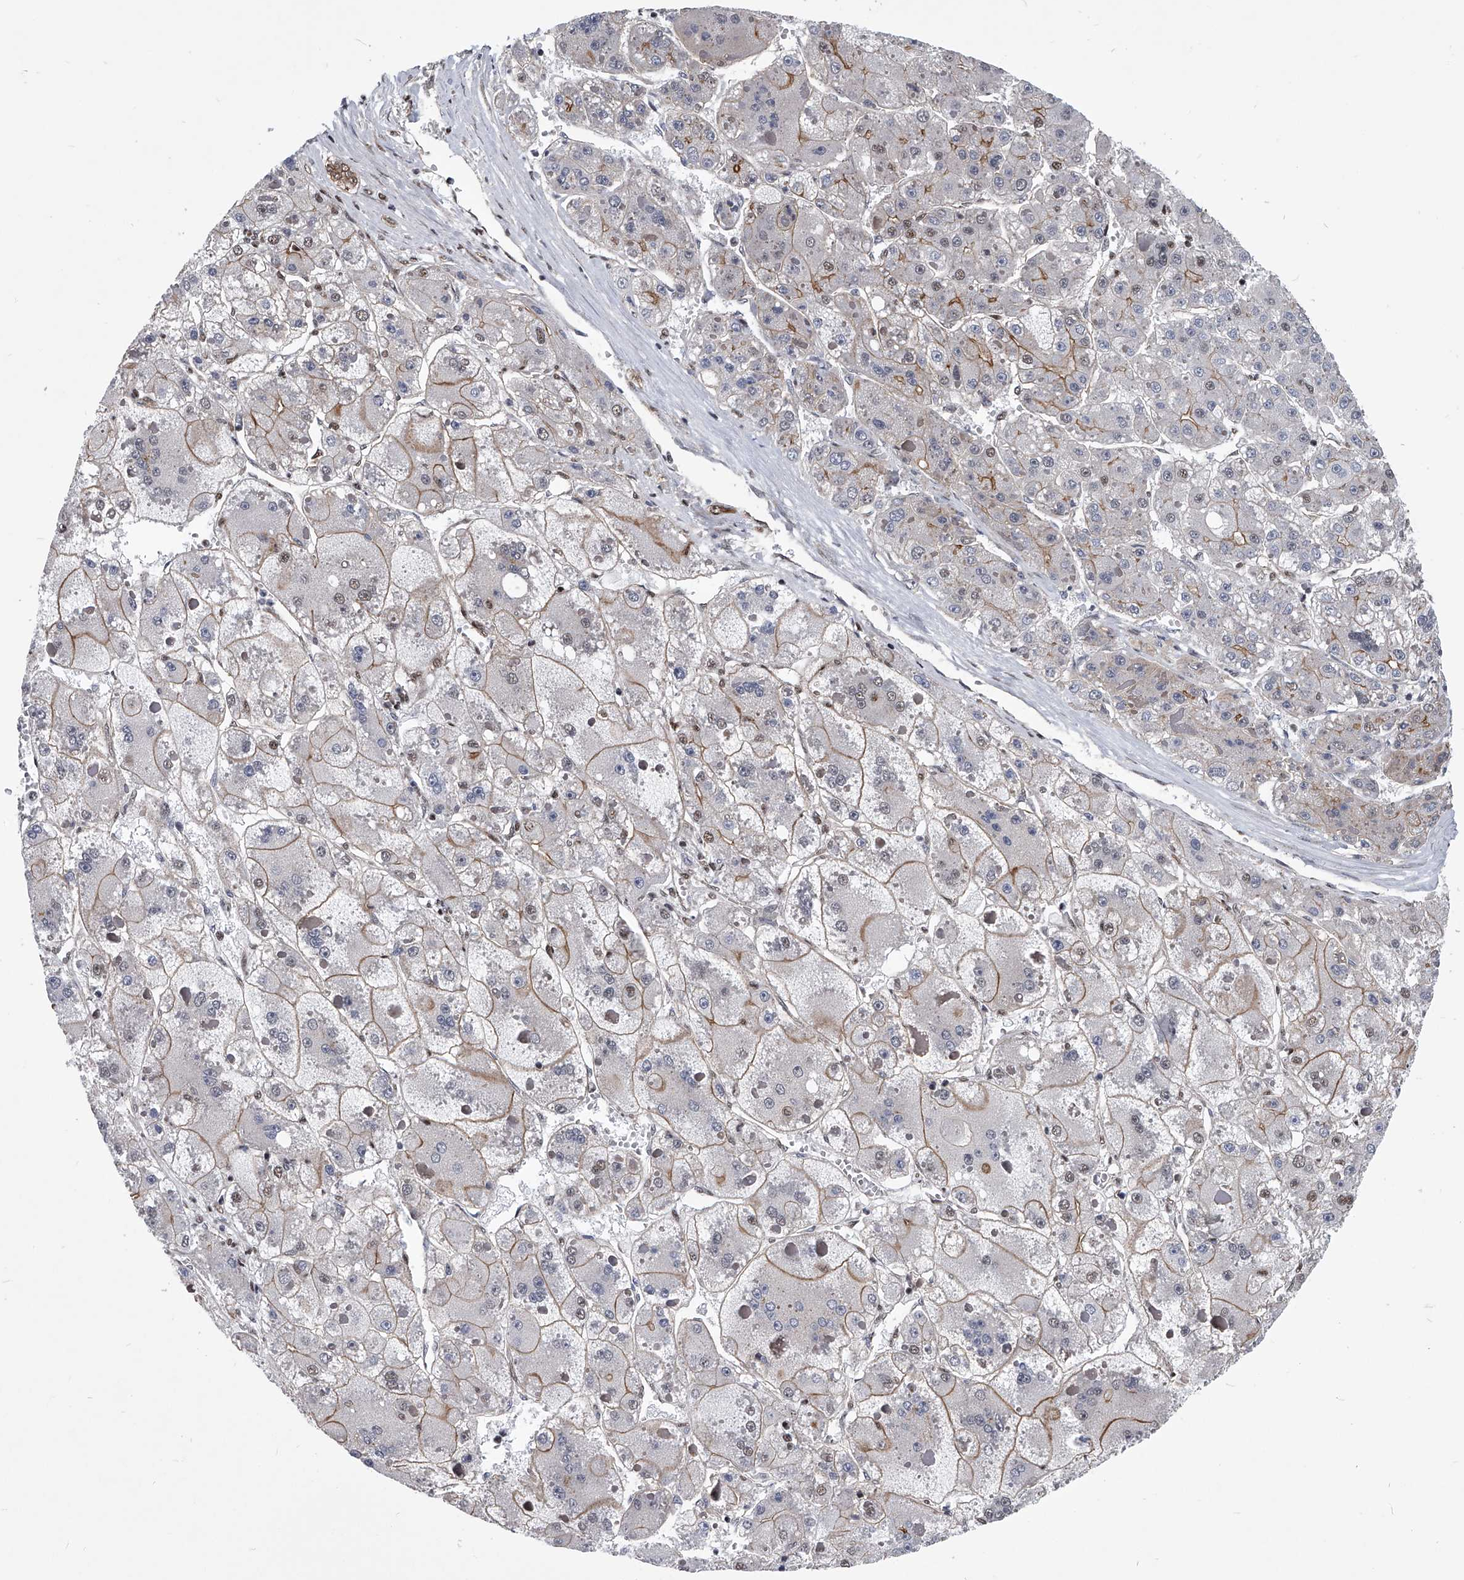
{"staining": {"intensity": "weak", "quantity": "25%-75%", "location": "cytoplasmic/membranous,nuclear"}, "tissue": "liver cancer", "cell_type": "Tumor cells", "image_type": "cancer", "snomed": [{"axis": "morphology", "description": "Carcinoma, Hepatocellular, NOS"}, {"axis": "topography", "description": "Liver"}], "caption": "Liver cancer (hepatocellular carcinoma) stained for a protein (brown) shows weak cytoplasmic/membranous and nuclear positive staining in approximately 25%-75% of tumor cells.", "gene": "ZNF76", "patient": {"sex": "female", "age": 73}}